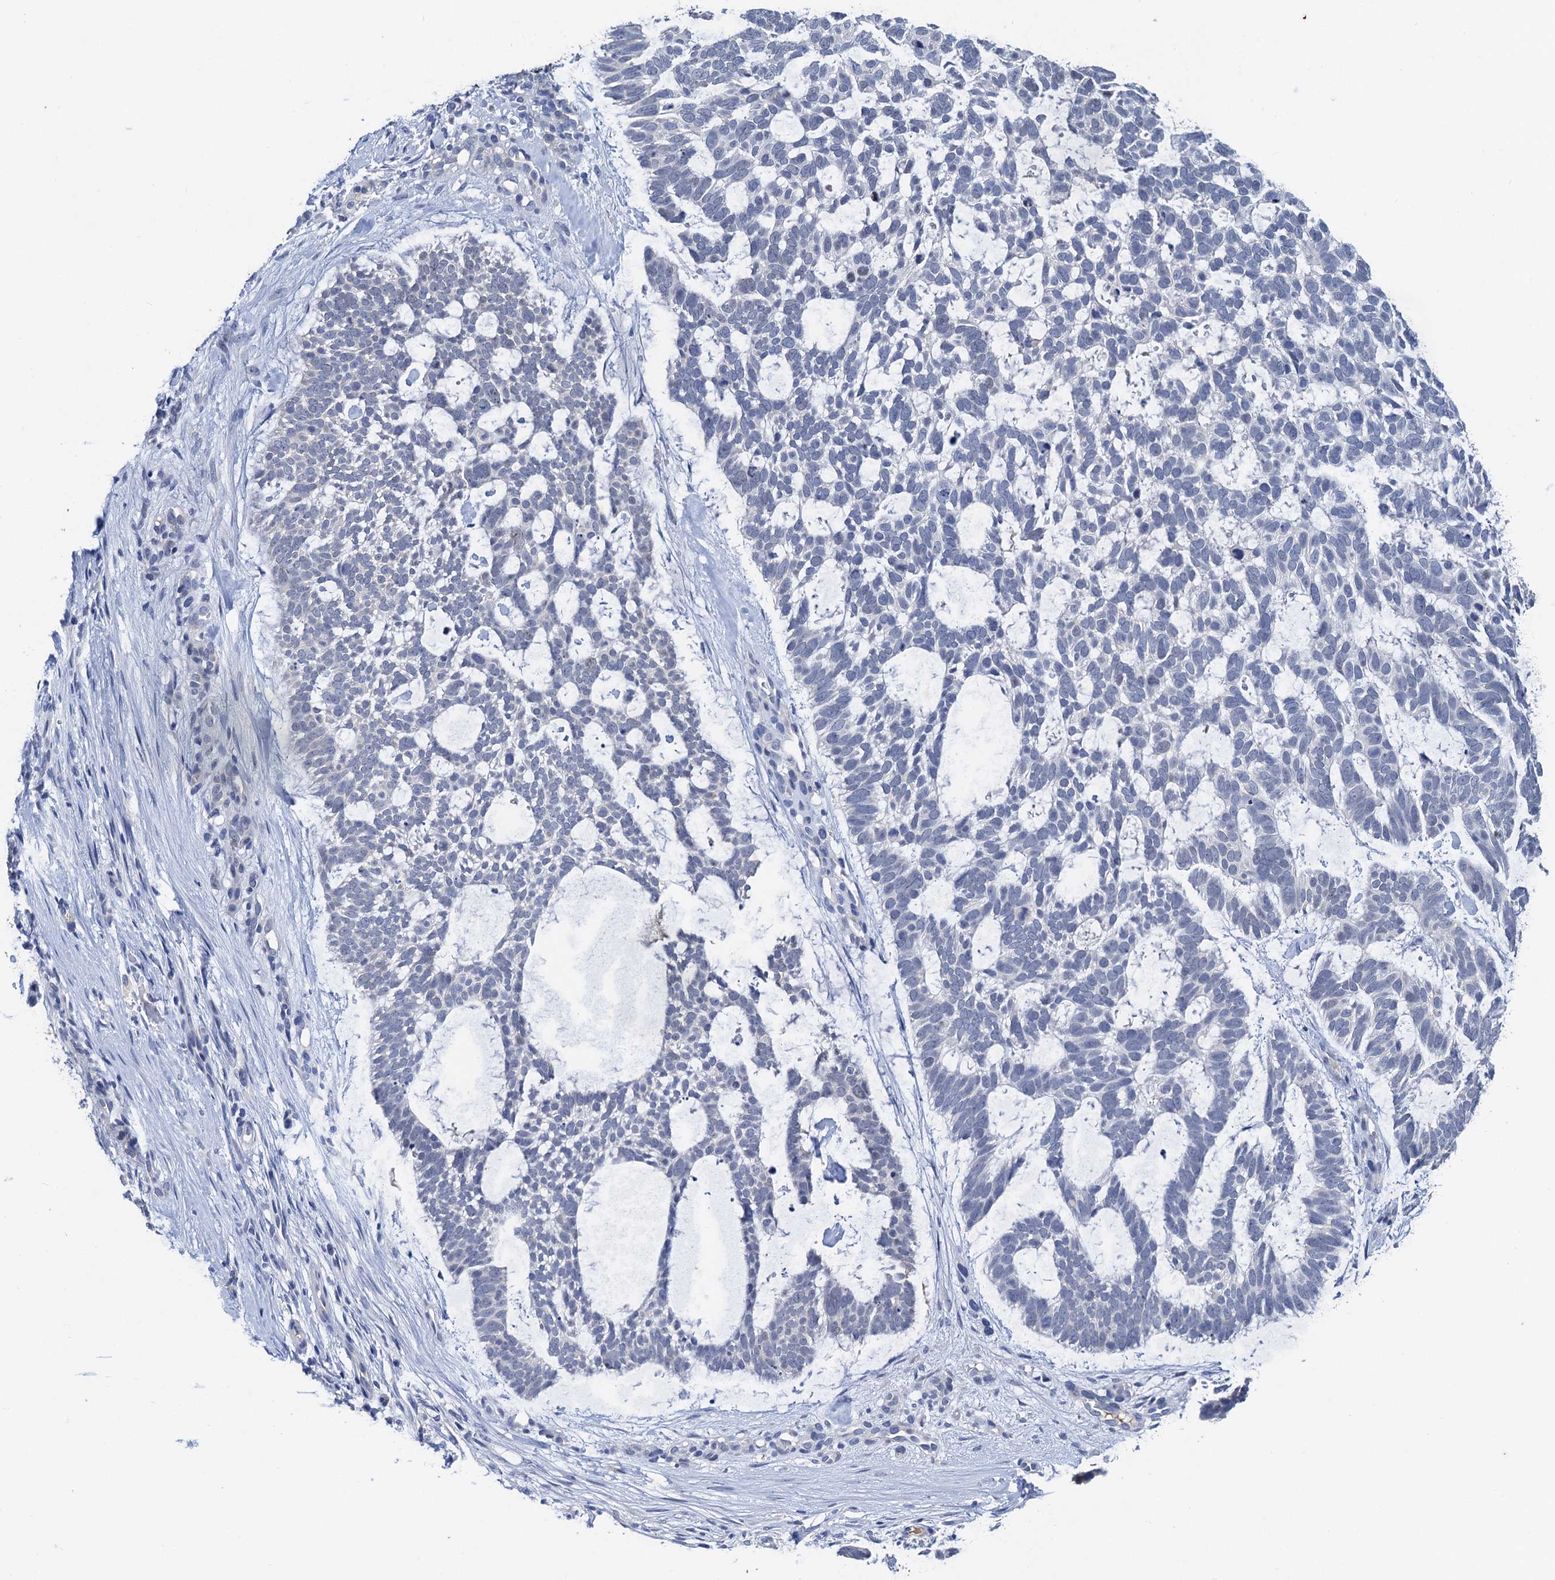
{"staining": {"intensity": "negative", "quantity": "none", "location": "none"}, "tissue": "skin cancer", "cell_type": "Tumor cells", "image_type": "cancer", "snomed": [{"axis": "morphology", "description": "Basal cell carcinoma"}, {"axis": "topography", "description": "Skin"}], "caption": "A high-resolution micrograph shows immunohistochemistry staining of skin cancer (basal cell carcinoma), which displays no significant expression in tumor cells.", "gene": "TMEM39B", "patient": {"sex": "male", "age": 88}}